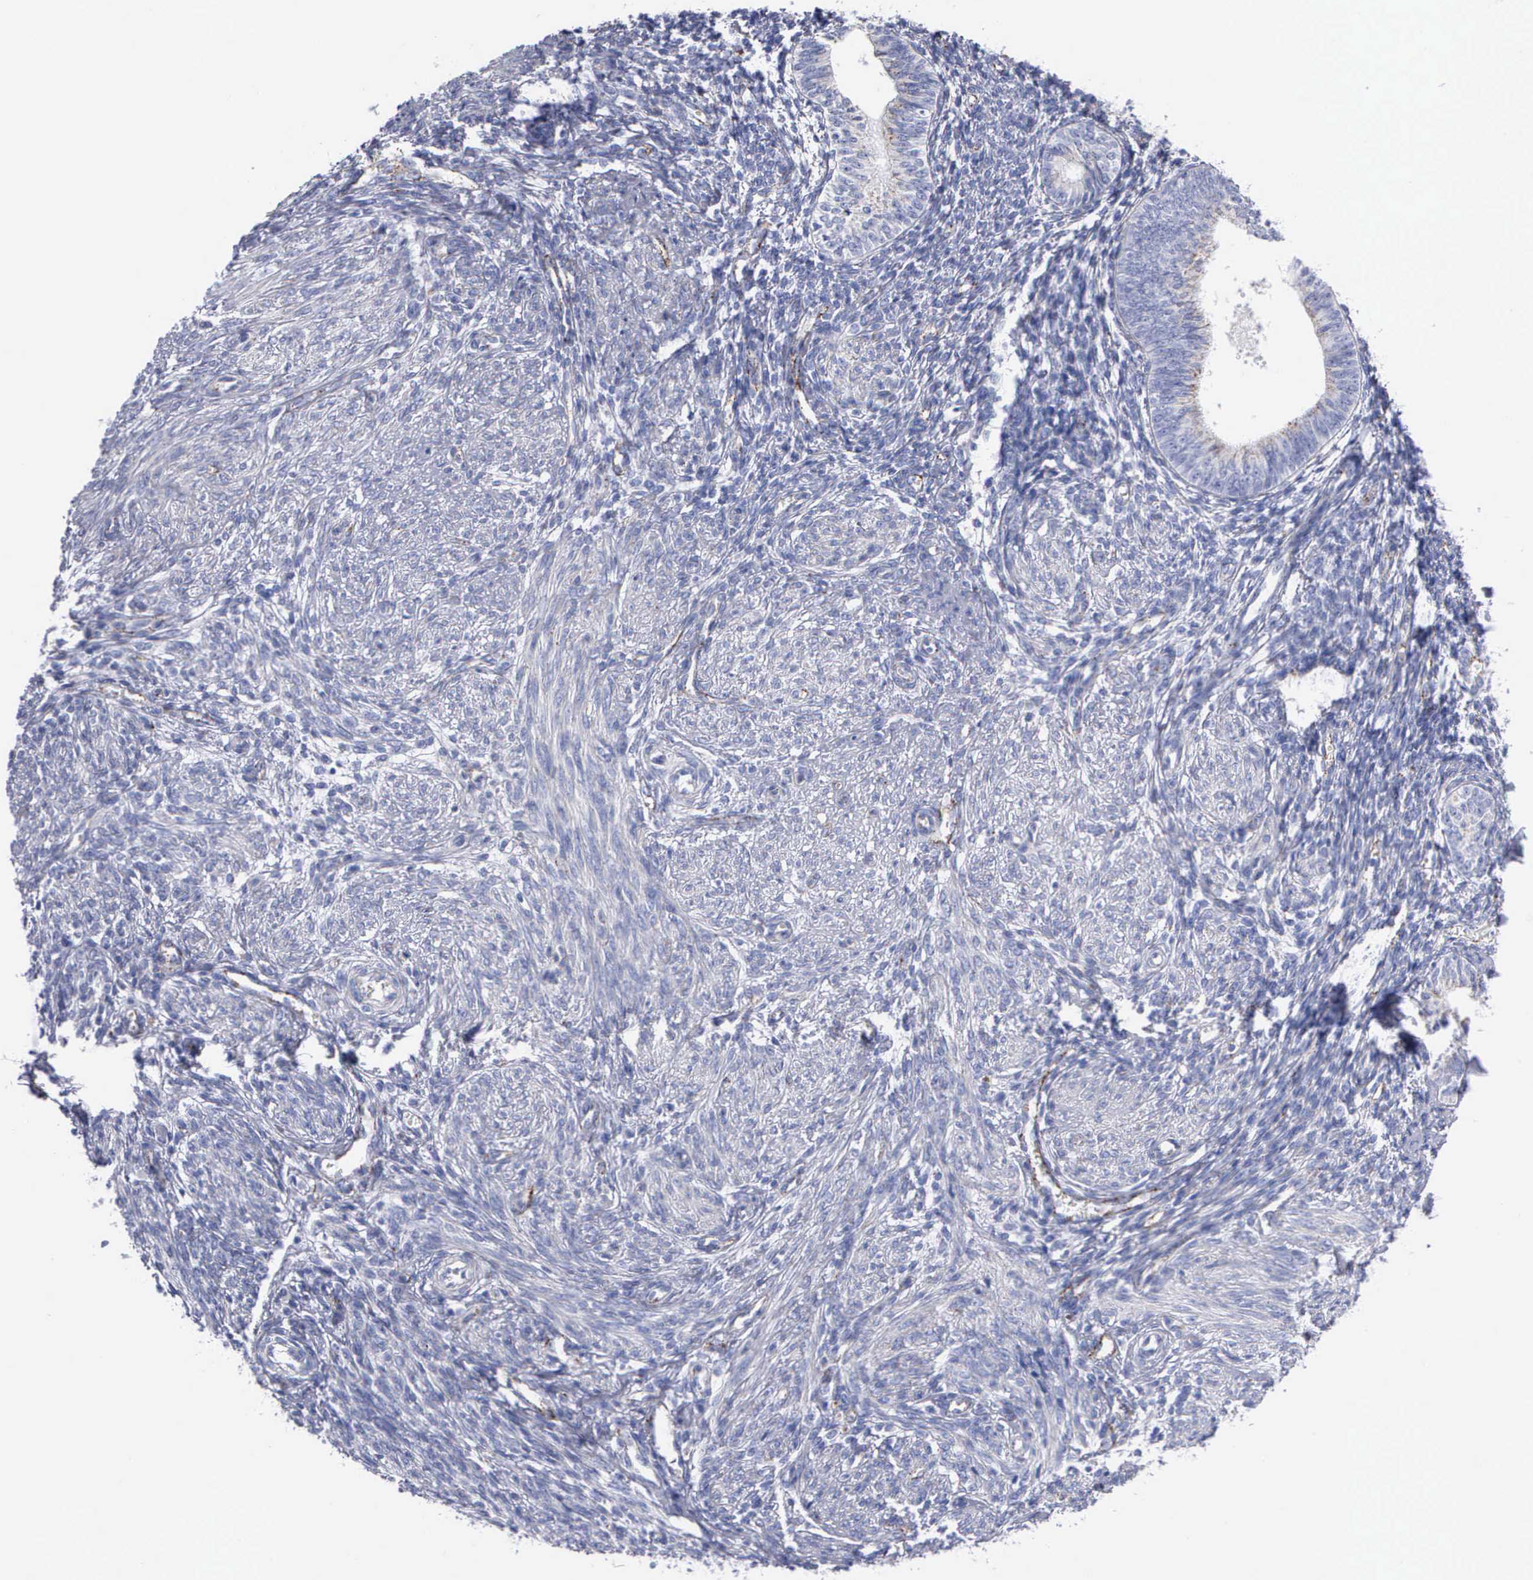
{"staining": {"intensity": "negative", "quantity": "none", "location": "none"}, "tissue": "endometrium", "cell_type": "Cells in endometrial stroma", "image_type": "normal", "snomed": [{"axis": "morphology", "description": "Normal tissue, NOS"}, {"axis": "topography", "description": "Endometrium"}], "caption": "This histopathology image is of unremarkable endometrium stained with IHC to label a protein in brown with the nuclei are counter-stained blue. There is no expression in cells in endometrial stroma. Nuclei are stained in blue.", "gene": "CTSL", "patient": {"sex": "female", "age": 82}}